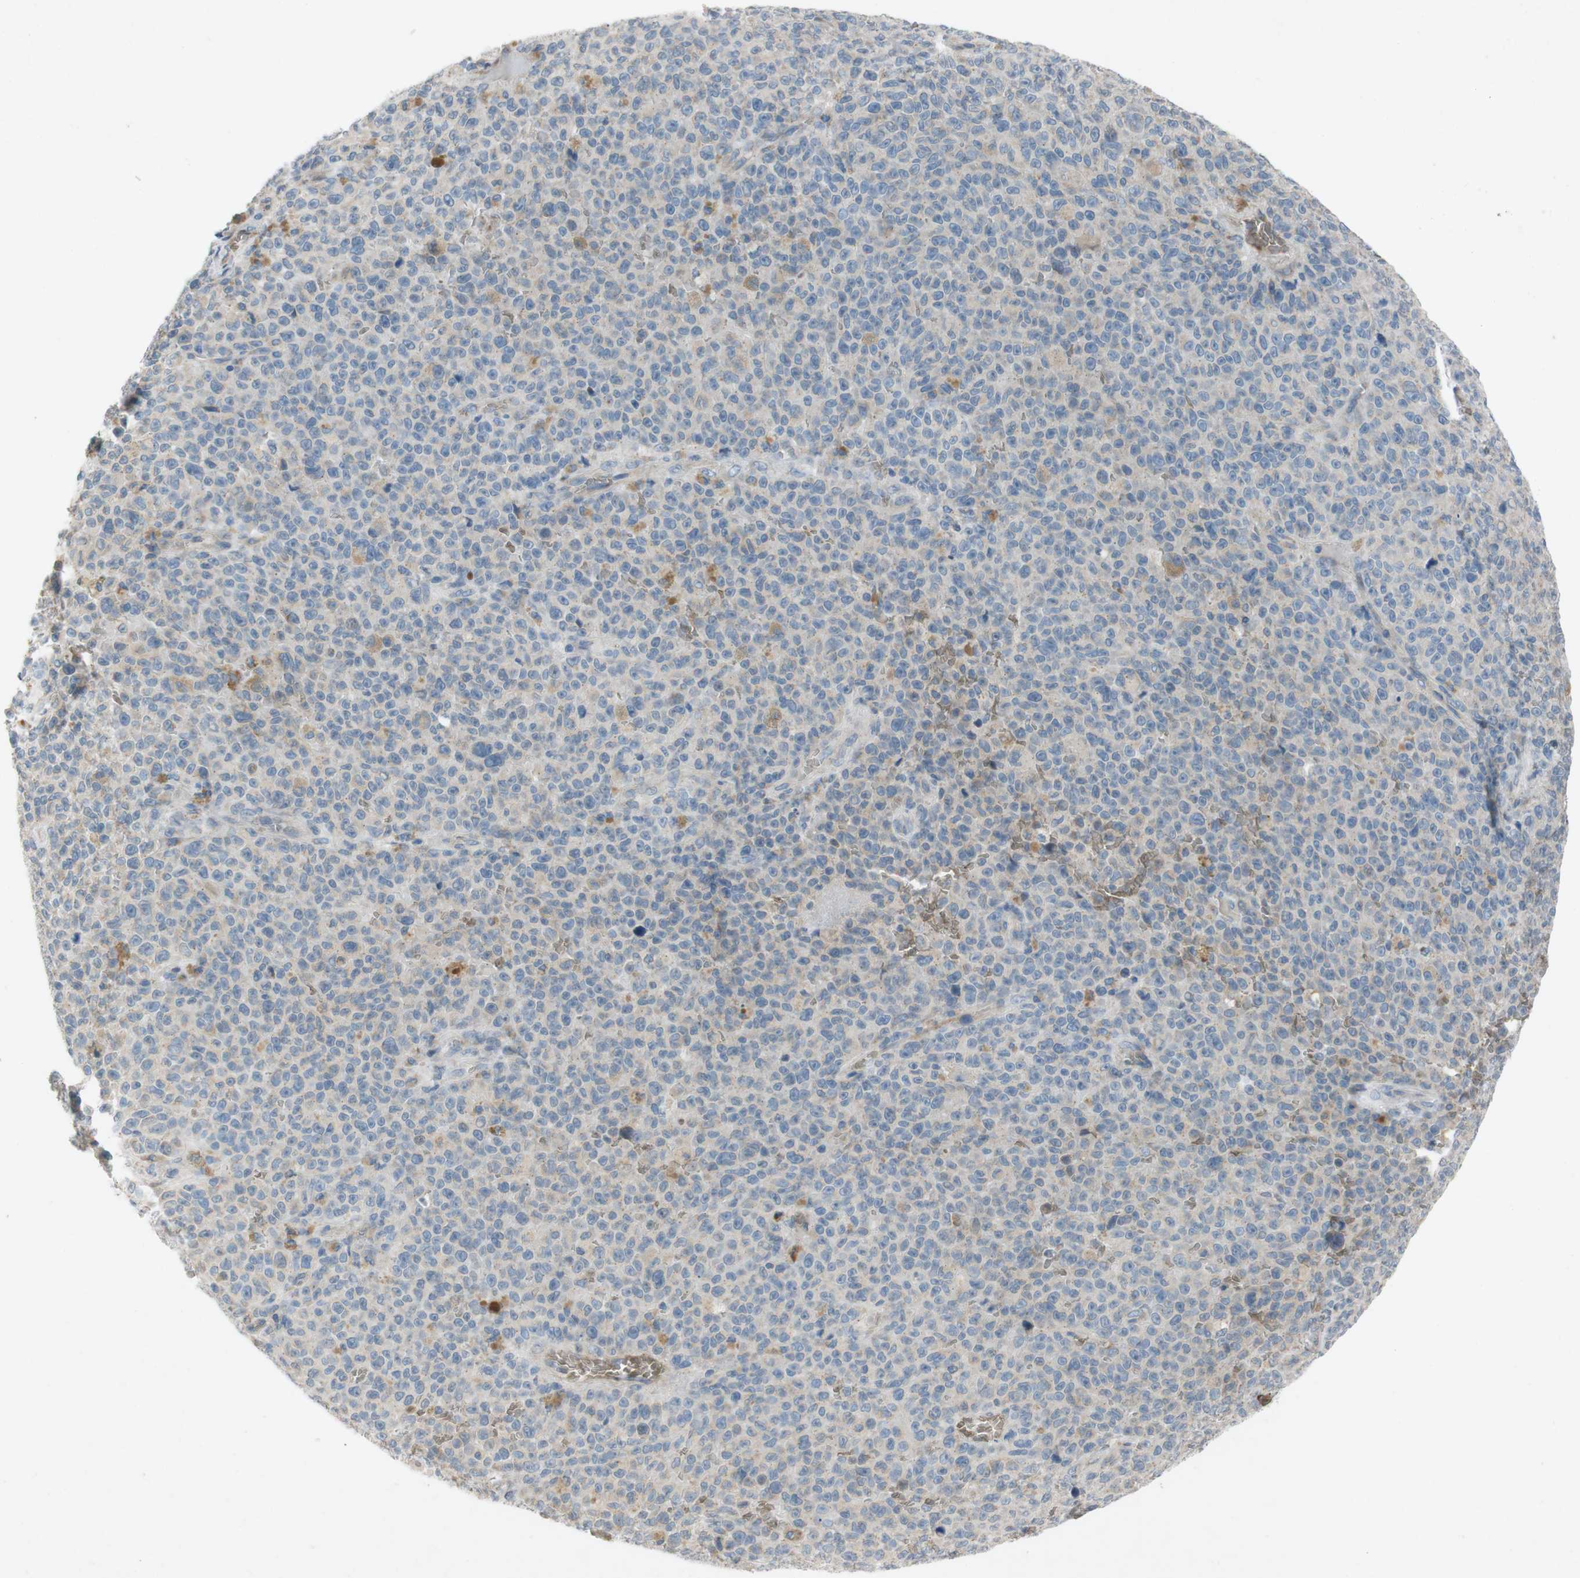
{"staining": {"intensity": "weak", "quantity": "<25%", "location": "cytoplasmic/membranous"}, "tissue": "melanoma", "cell_type": "Tumor cells", "image_type": "cancer", "snomed": [{"axis": "morphology", "description": "Malignant melanoma, NOS"}, {"axis": "topography", "description": "Skin"}], "caption": "An IHC image of melanoma is shown. There is no staining in tumor cells of melanoma.", "gene": "ADD2", "patient": {"sex": "female", "age": 82}}